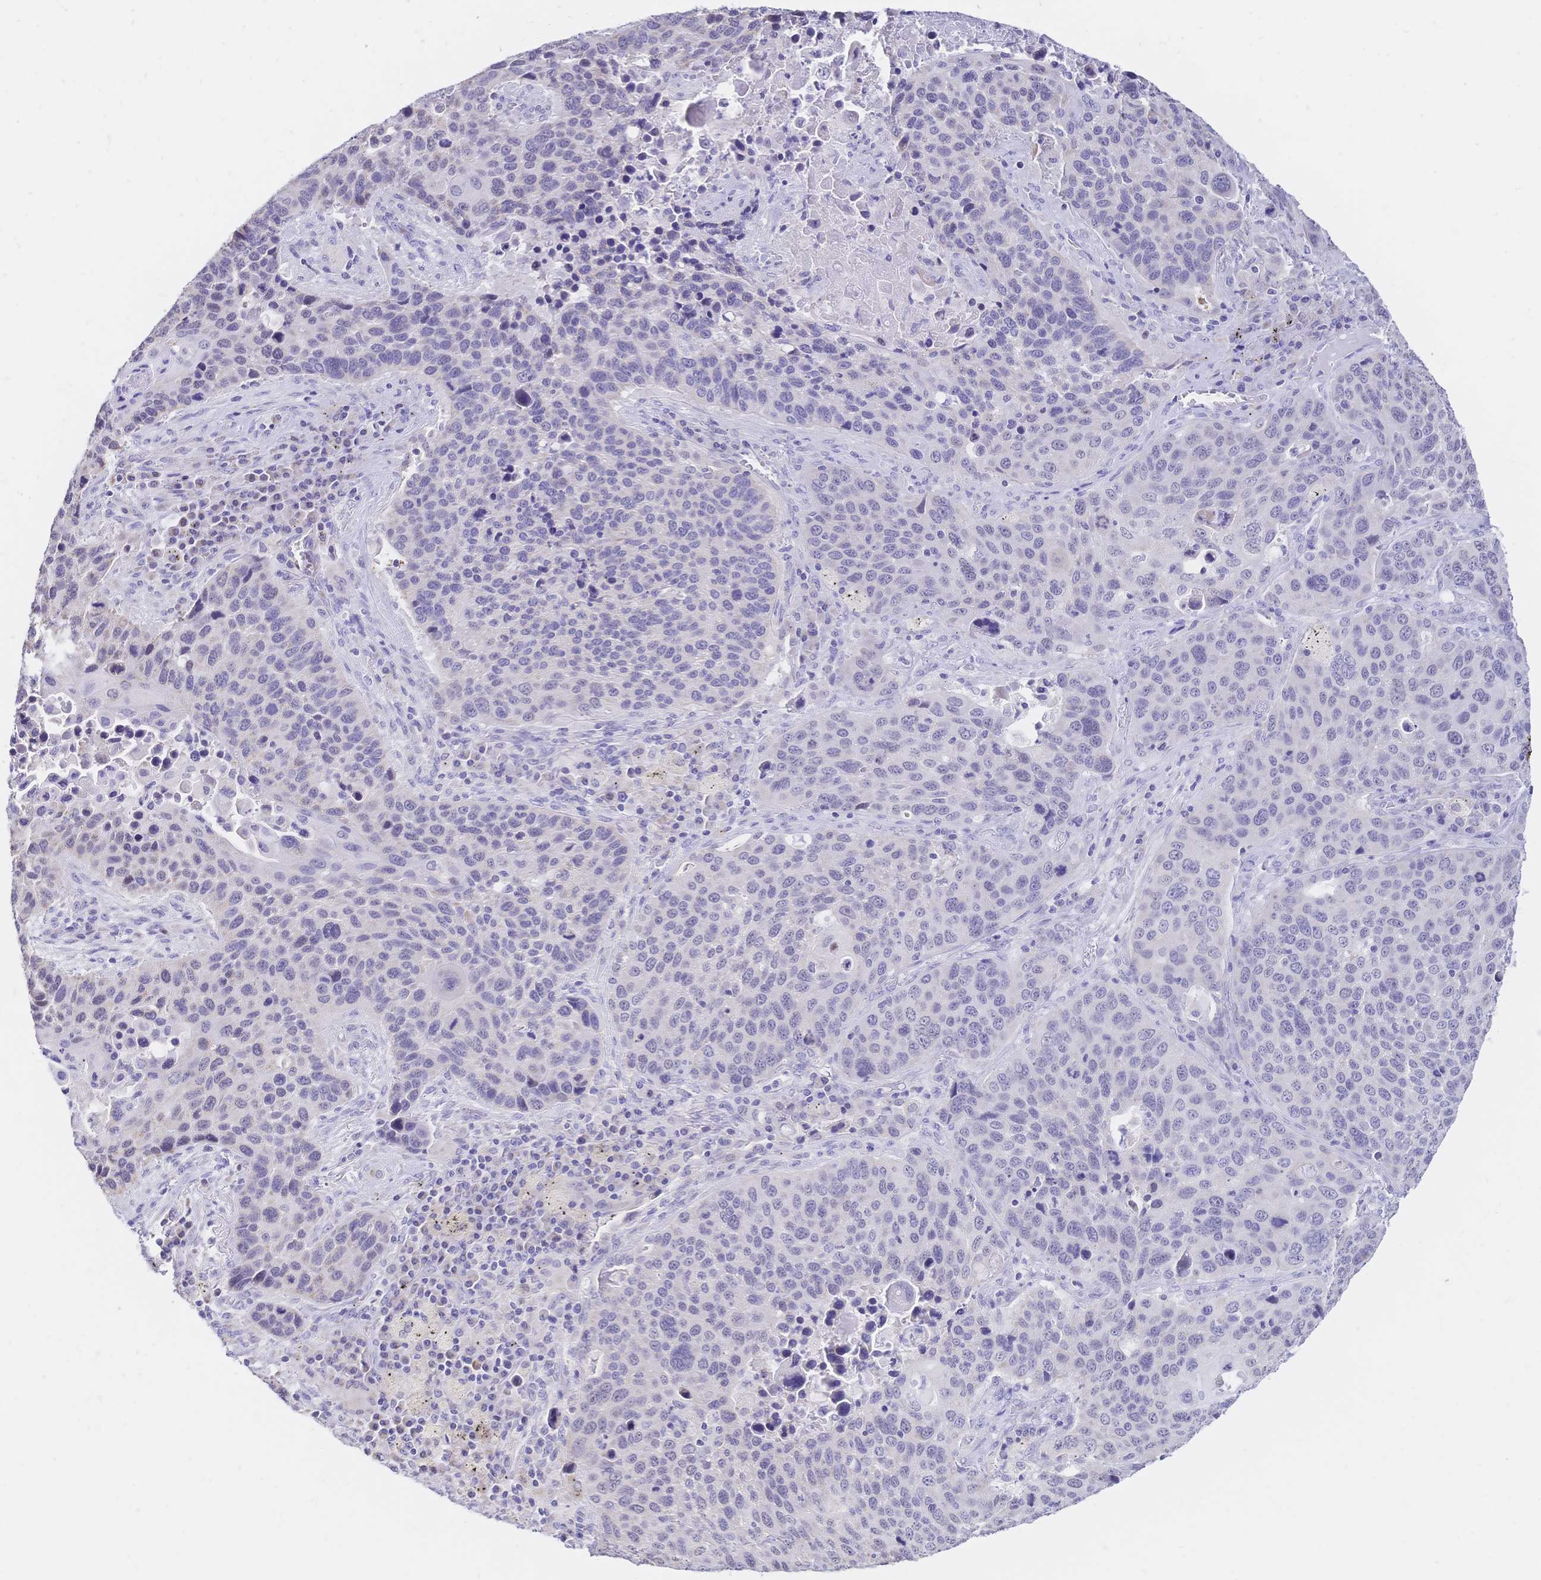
{"staining": {"intensity": "negative", "quantity": "none", "location": "none"}, "tissue": "lung cancer", "cell_type": "Tumor cells", "image_type": "cancer", "snomed": [{"axis": "morphology", "description": "Squamous cell carcinoma, NOS"}, {"axis": "topography", "description": "Lung"}], "caption": "Lung cancer (squamous cell carcinoma) stained for a protein using IHC exhibits no positivity tumor cells.", "gene": "CLEC18B", "patient": {"sex": "male", "age": 68}}